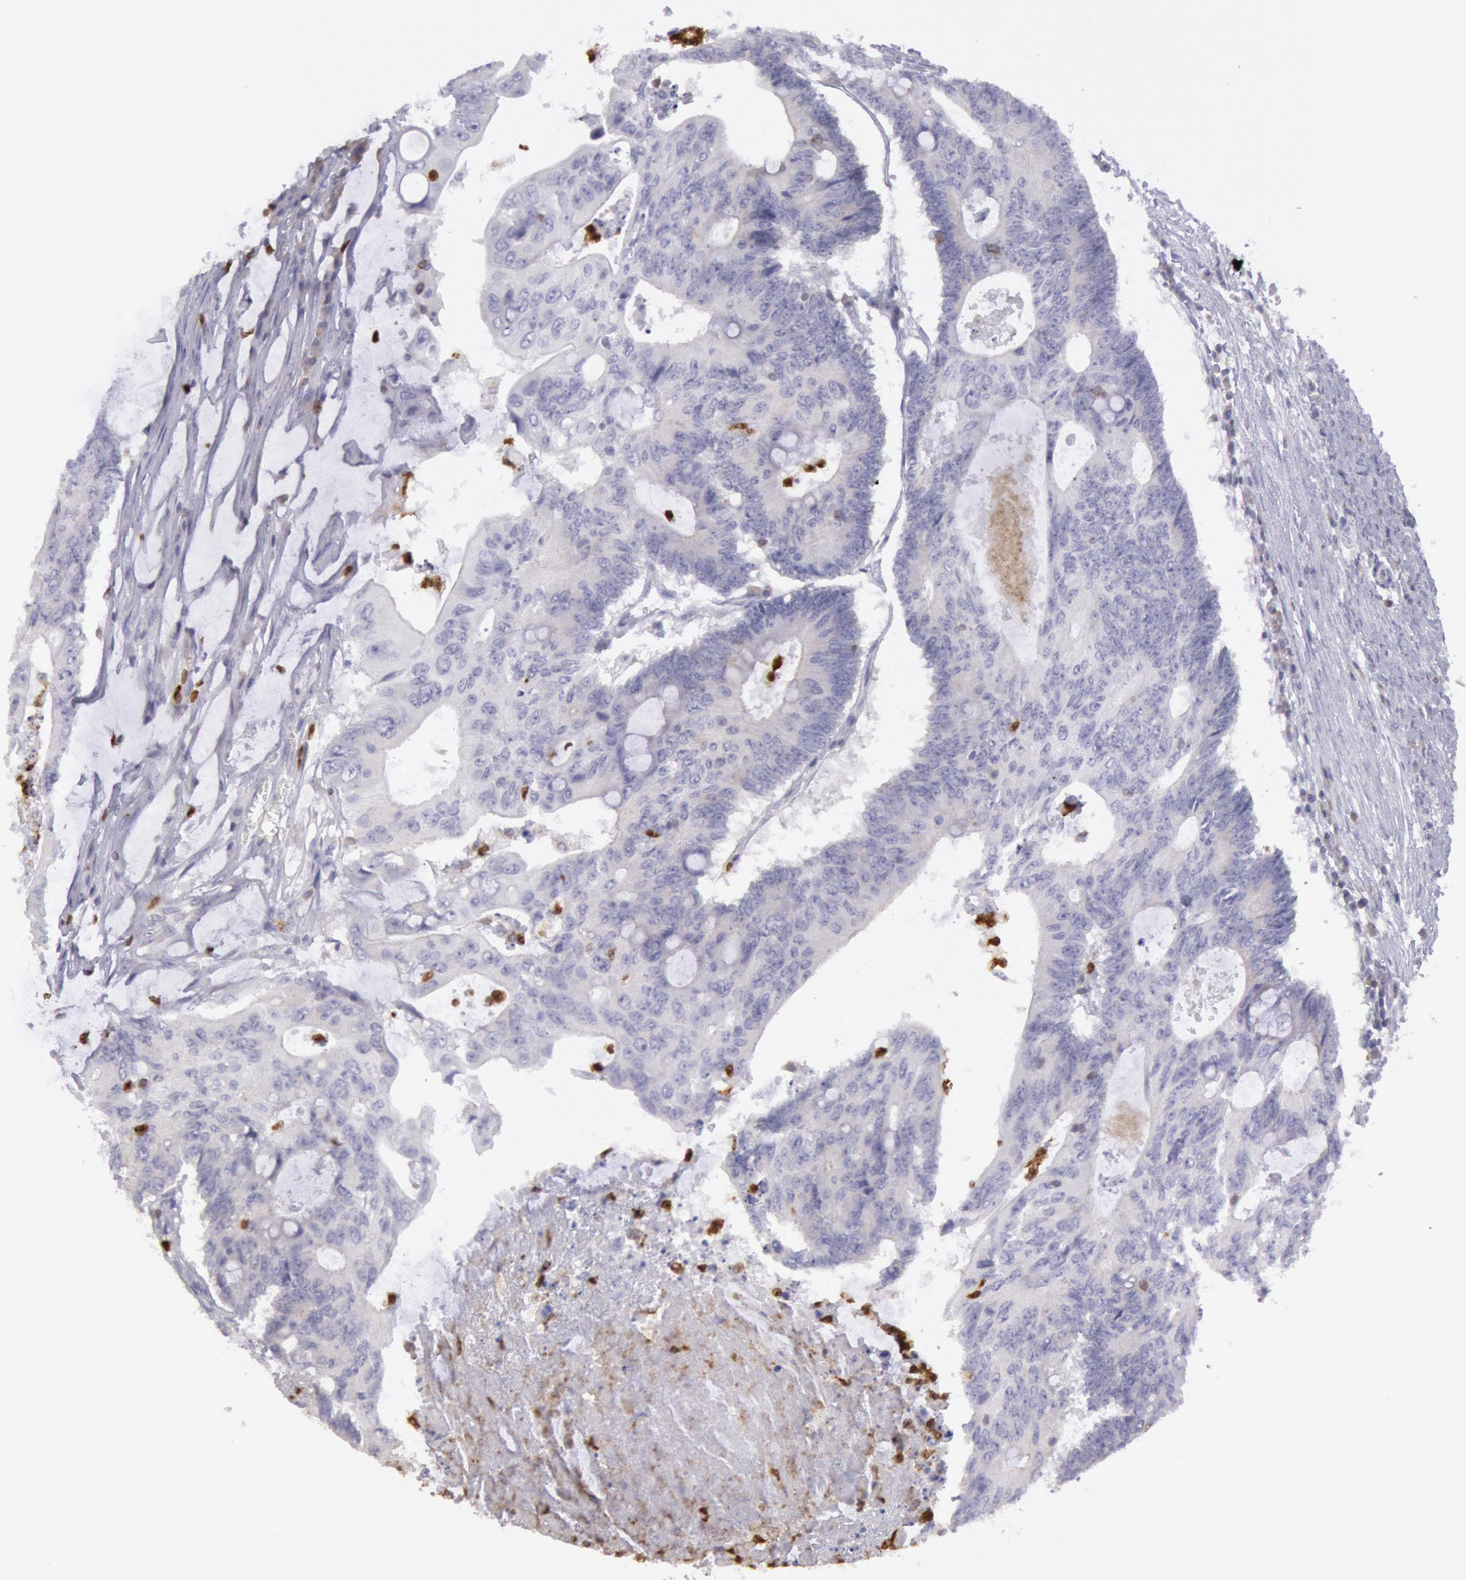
{"staining": {"intensity": "negative", "quantity": "none", "location": "none"}, "tissue": "colorectal cancer", "cell_type": "Tumor cells", "image_type": "cancer", "snomed": [{"axis": "morphology", "description": "Adenocarcinoma, NOS"}, {"axis": "topography", "description": "Colon"}], "caption": "Tumor cells show no significant staining in colorectal cancer (adenocarcinoma).", "gene": "RAB27A", "patient": {"sex": "male", "age": 65}}